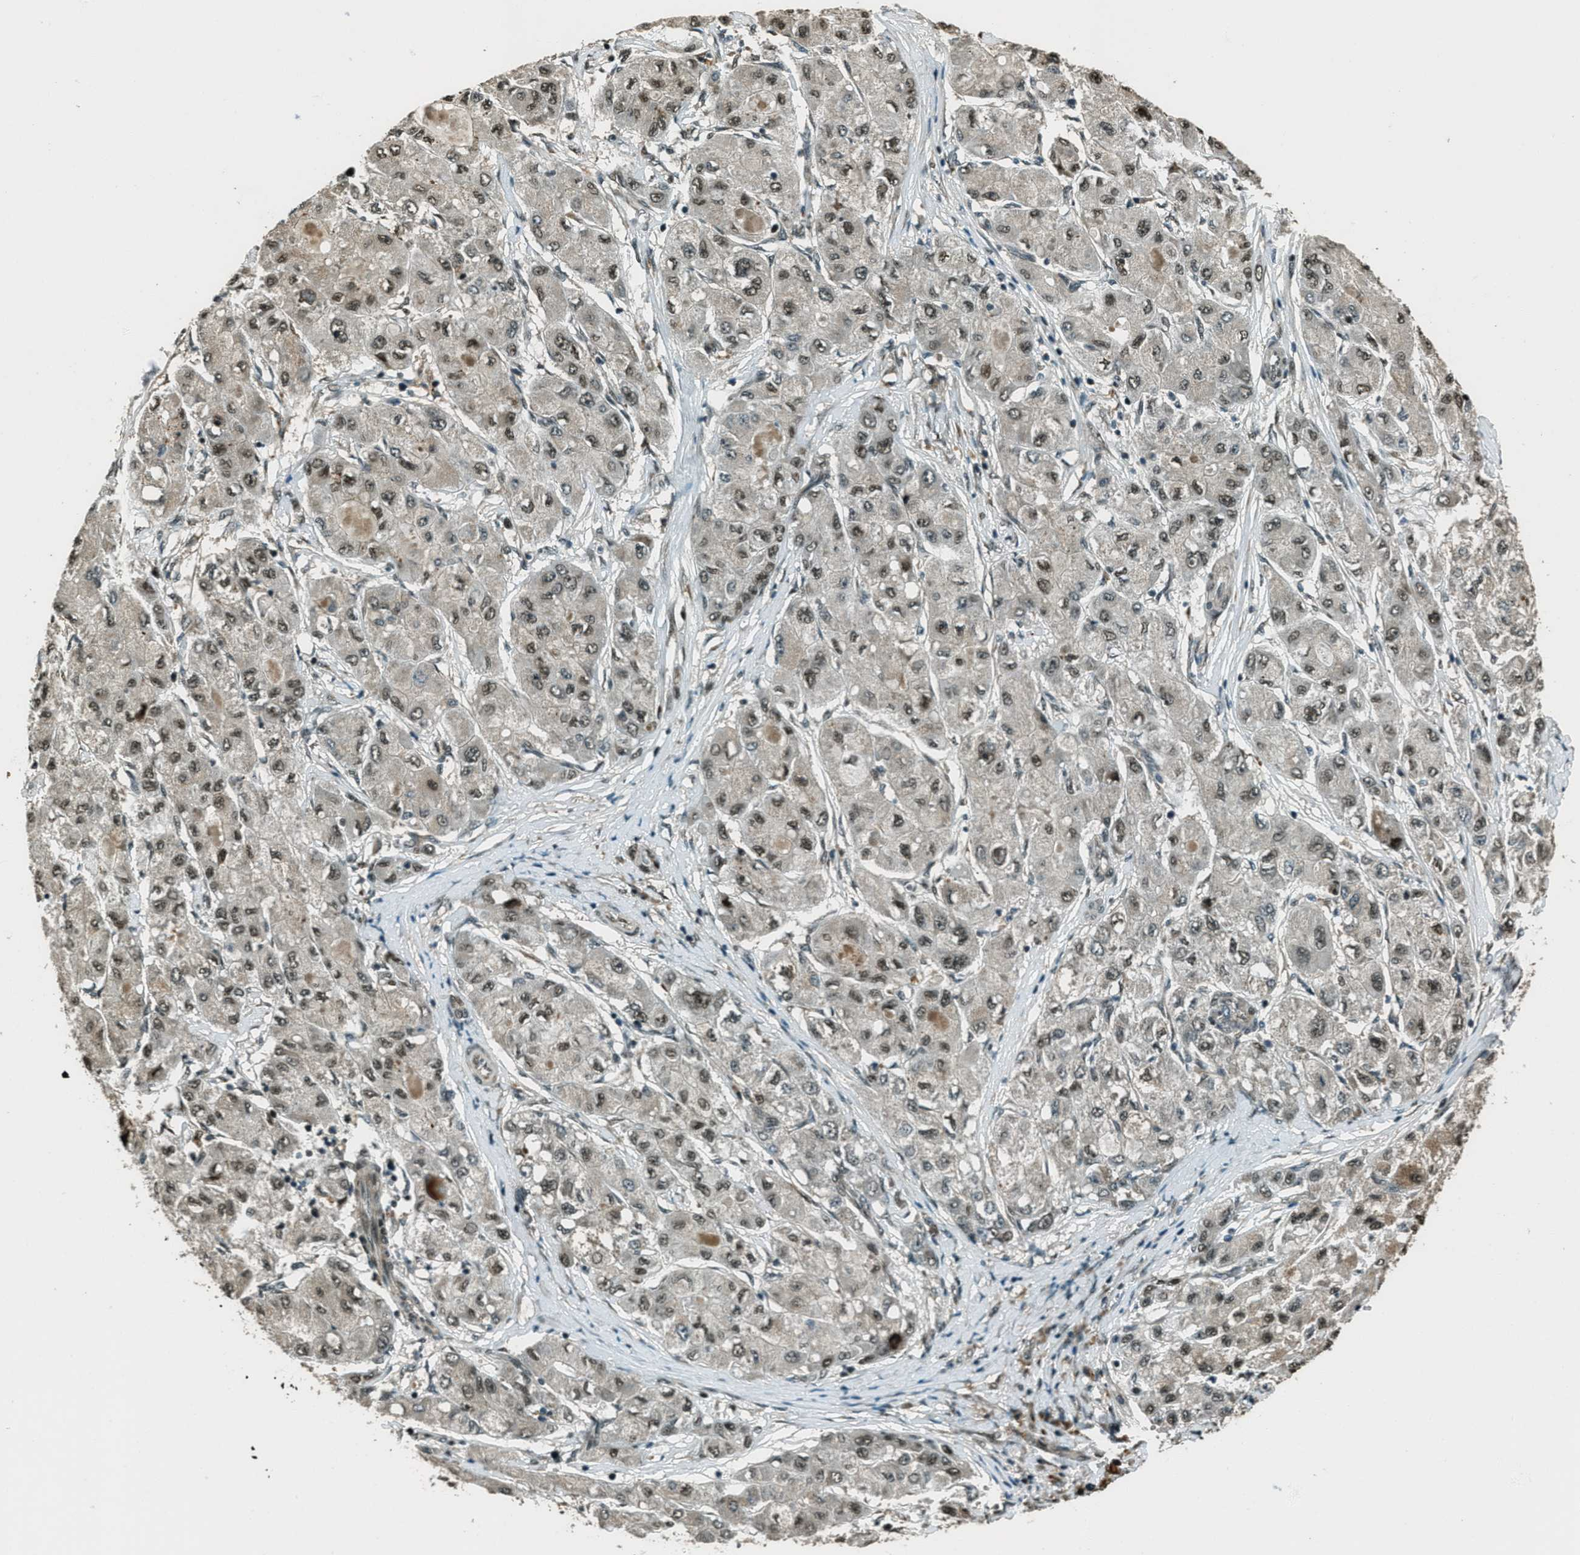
{"staining": {"intensity": "weak", "quantity": "25%-75%", "location": "nuclear"}, "tissue": "liver cancer", "cell_type": "Tumor cells", "image_type": "cancer", "snomed": [{"axis": "morphology", "description": "Carcinoma, Hepatocellular, NOS"}, {"axis": "topography", "description": "Liver"}], "caption": "DAB immunohistochemical staining of human liver hepatocellular carcinoma displays weak nuclear protein staining in about 25%-75% of tumor cells.", "gene": "TARDBP", "patient": {"sex": "male", "age": 80}}